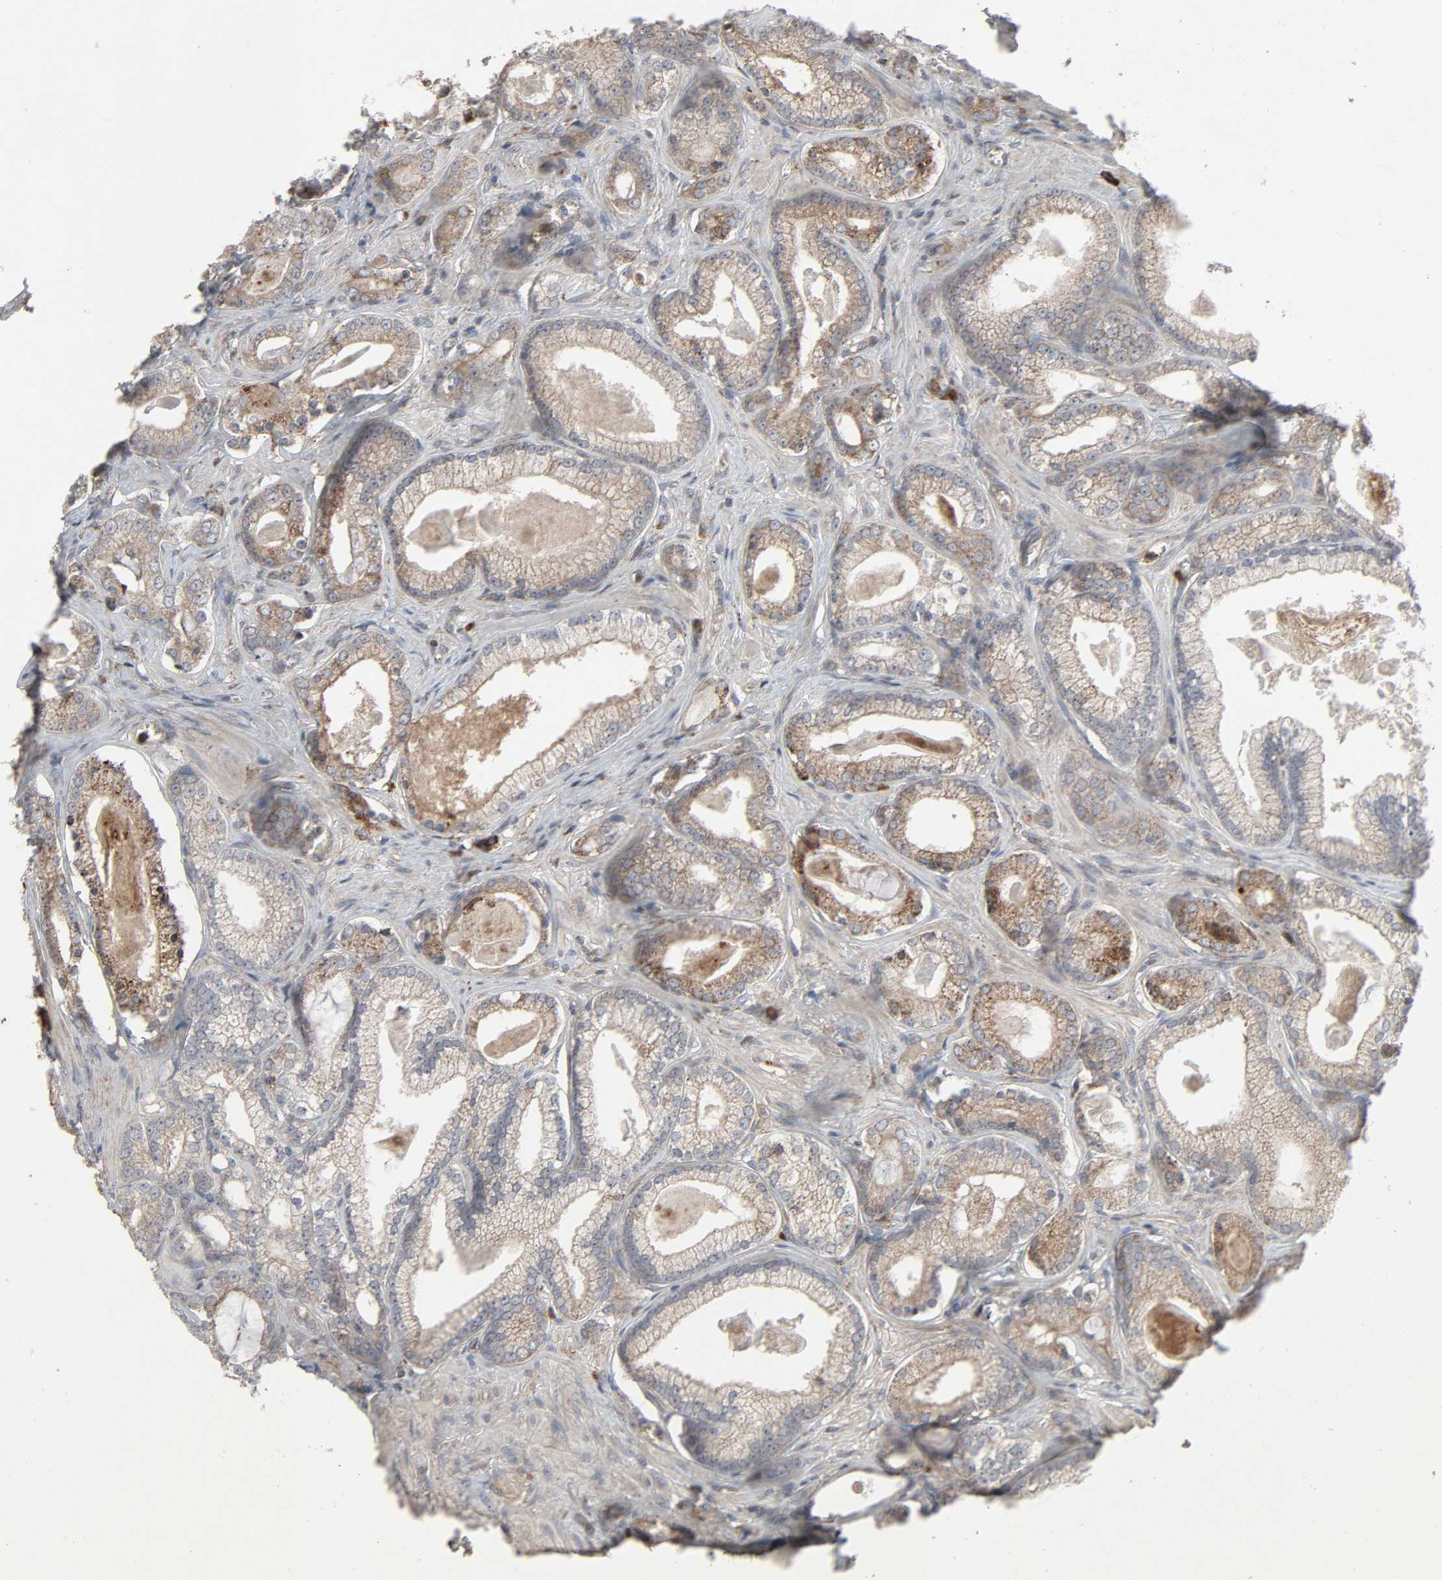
{"staining": {"intensity": "moderate", "quantity": ">75%", "location": "cytoplasmic/membranous"}, "tissue": "prostate cancer", "cell_type": "Tumor cells", "image_type": "cancer", "snomed": [{"axis": "morphology", "description": "Adenocarcinoma, Low grade"}, {"axis": "topography", "description": "Prostate"}], "caption": "Adenocarcinoma (low-grade) (prostate) stained with immunohistochemistry demonstrates moderate cytoplasmic/membranous staining in about >75% of tumor cells.", "gene": "ADCY4", "patient": {"sex": "male", "age": 59}}